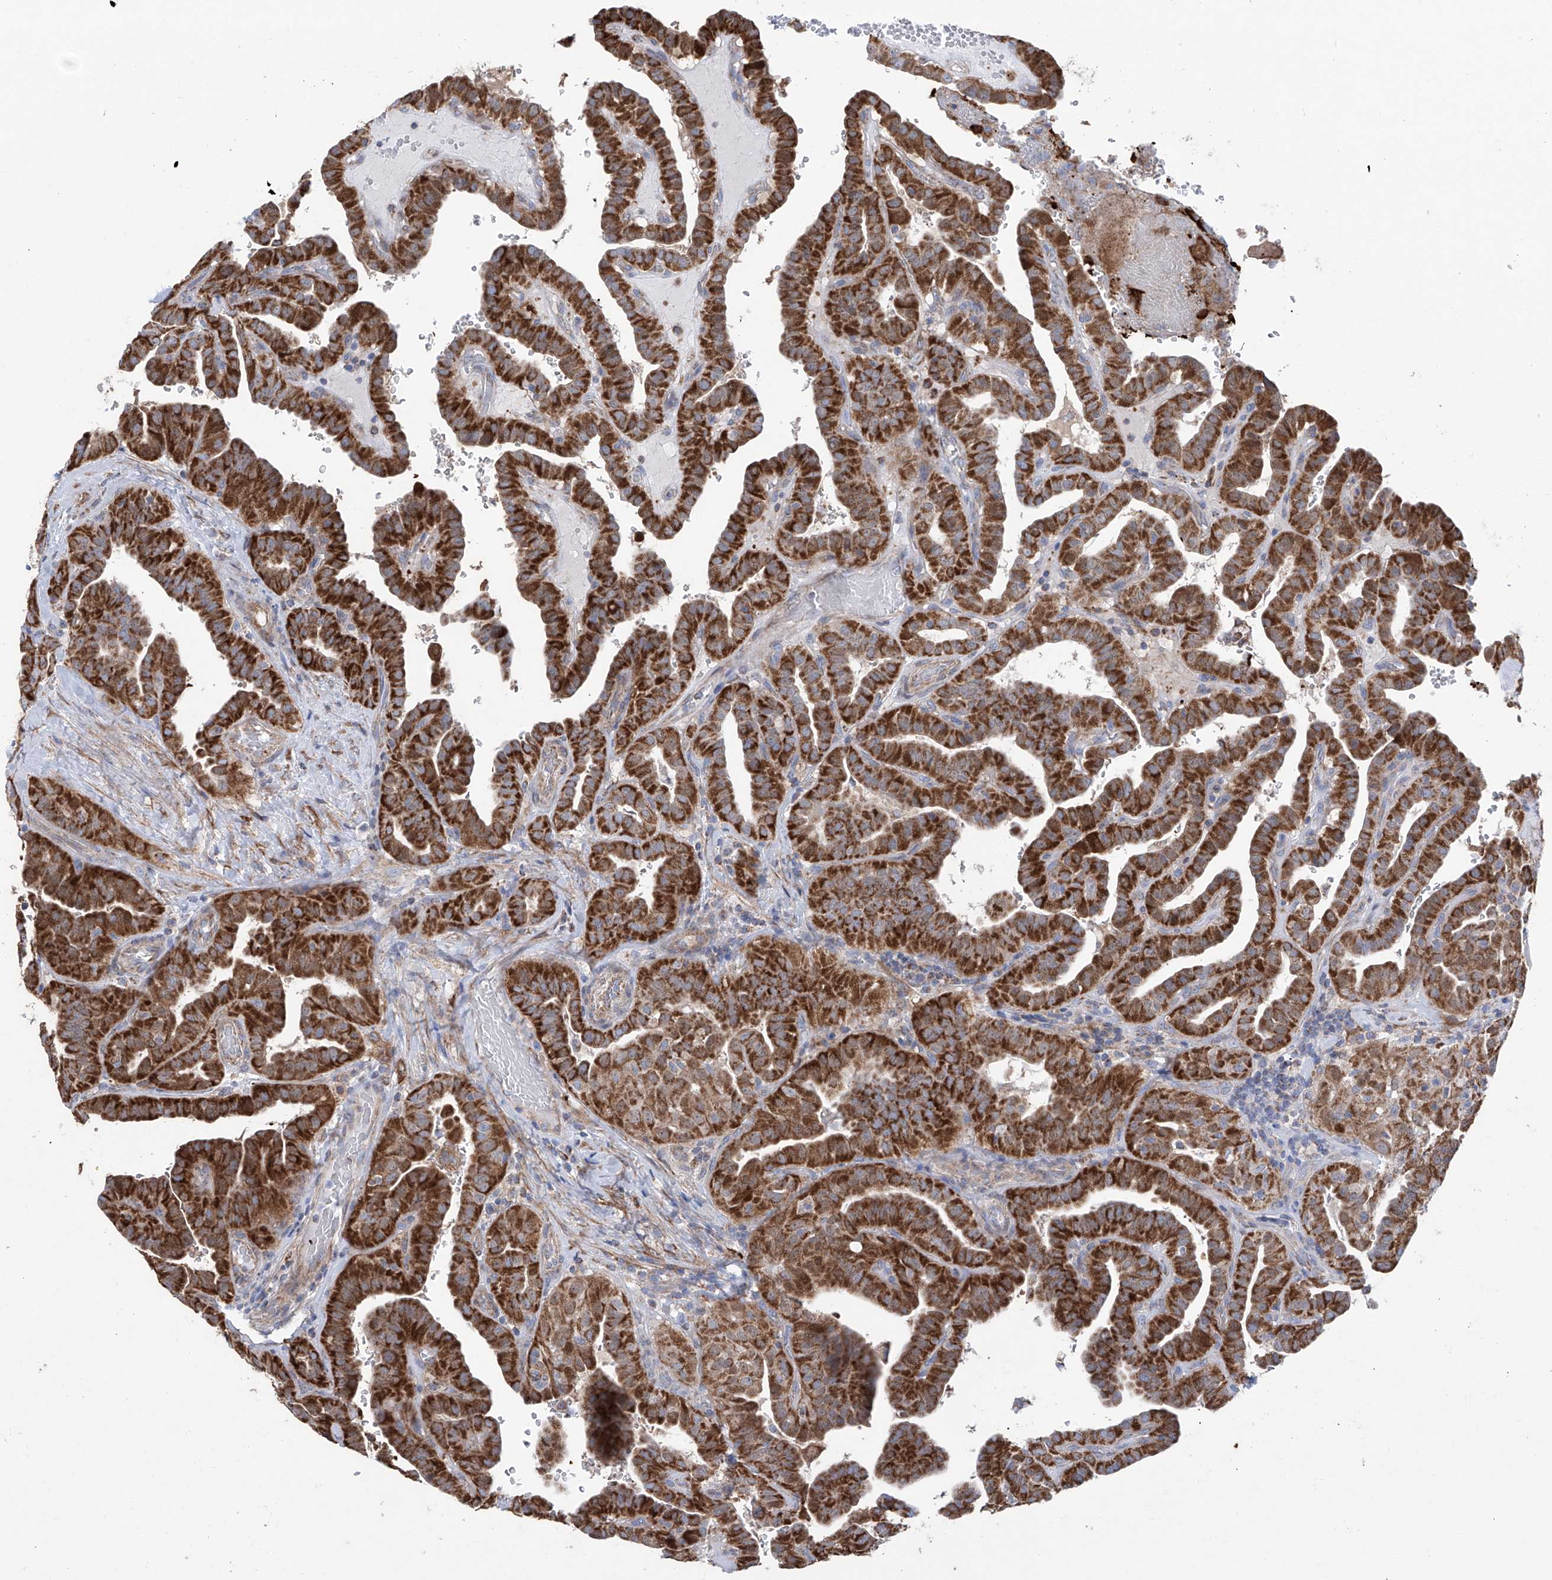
{"staining": {"intensity": "strong", "quantity": ">75%", "location": "cytoplasmic/membranous"}, "tissue": "thyroid cancer", "cell_type": "Tumor cells", "image_type": "cancer", "snomed": [{"axis": "morphology", "description": "Papillary adenocarcinoma, NOS"}, {"axis": "topography", "description": "Thyroid gland"}], "caption": "Brown immunohistochemical staining in human thyroid cancer (papillary adenocarcinoma) displays strong cytoplasmic/membranous expression in about >75% of tumor cells. (brown staining indicates protein expression, while blue staining denotes nuclei).", "gene": "ALDH6A1", "patient": {"sex": "male", "age": 77}}